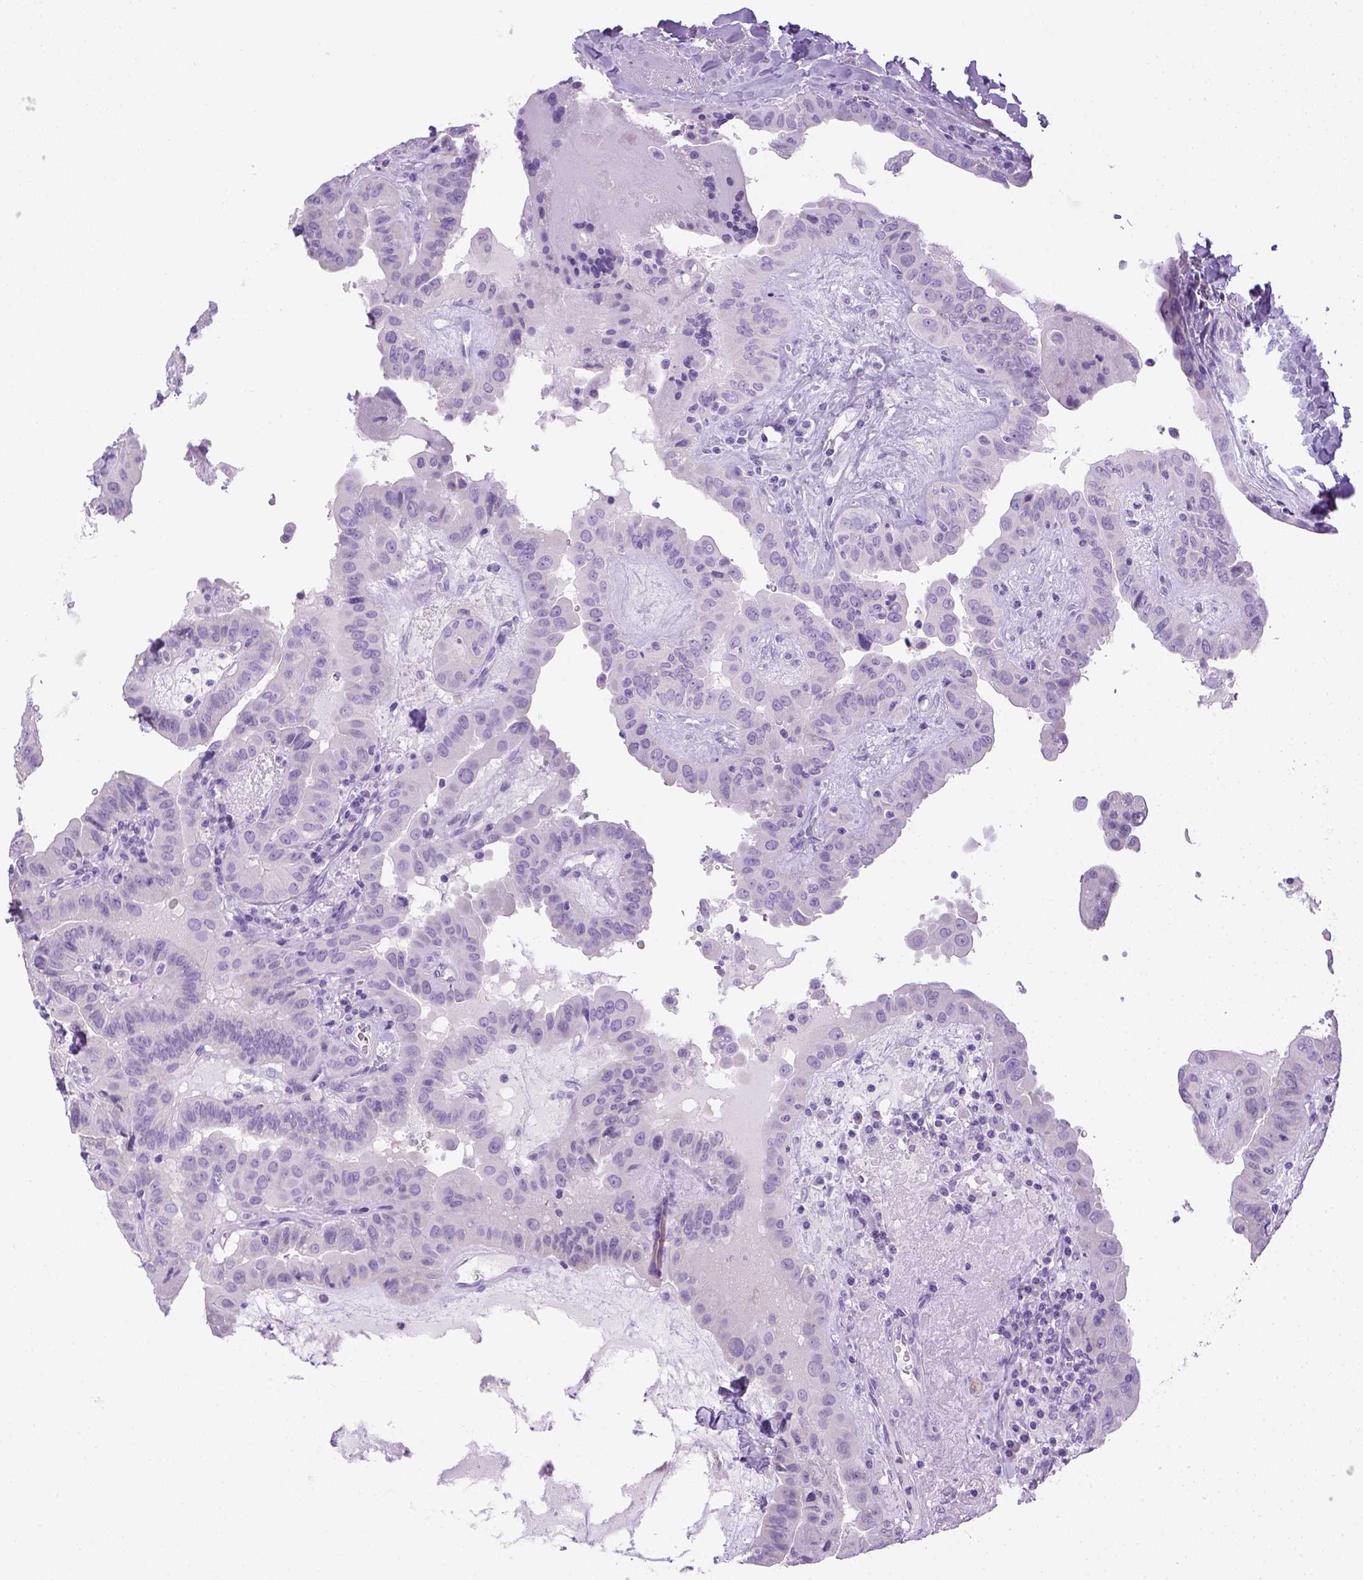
{"staining": {"intensity": "negative", "quantity": "none", "location": "none"}, "tissue": "thyroid cancer", "cell_type": "Tumor cells", "image_type": "cancer", "snomed": [{"axis": "morphology", "description": "Papillary adenocarcinoma, NOS"}, {"axis": "topography", "description": "Thyroid gland"}], "caption": "IHC photomicrograph of human thyroid papillary adenocarcinoma stained for a protein (brown), which reveals no staining in tumor cells.", "gene": "LGSN", "patient": {"sex": "female", "age": 37}}